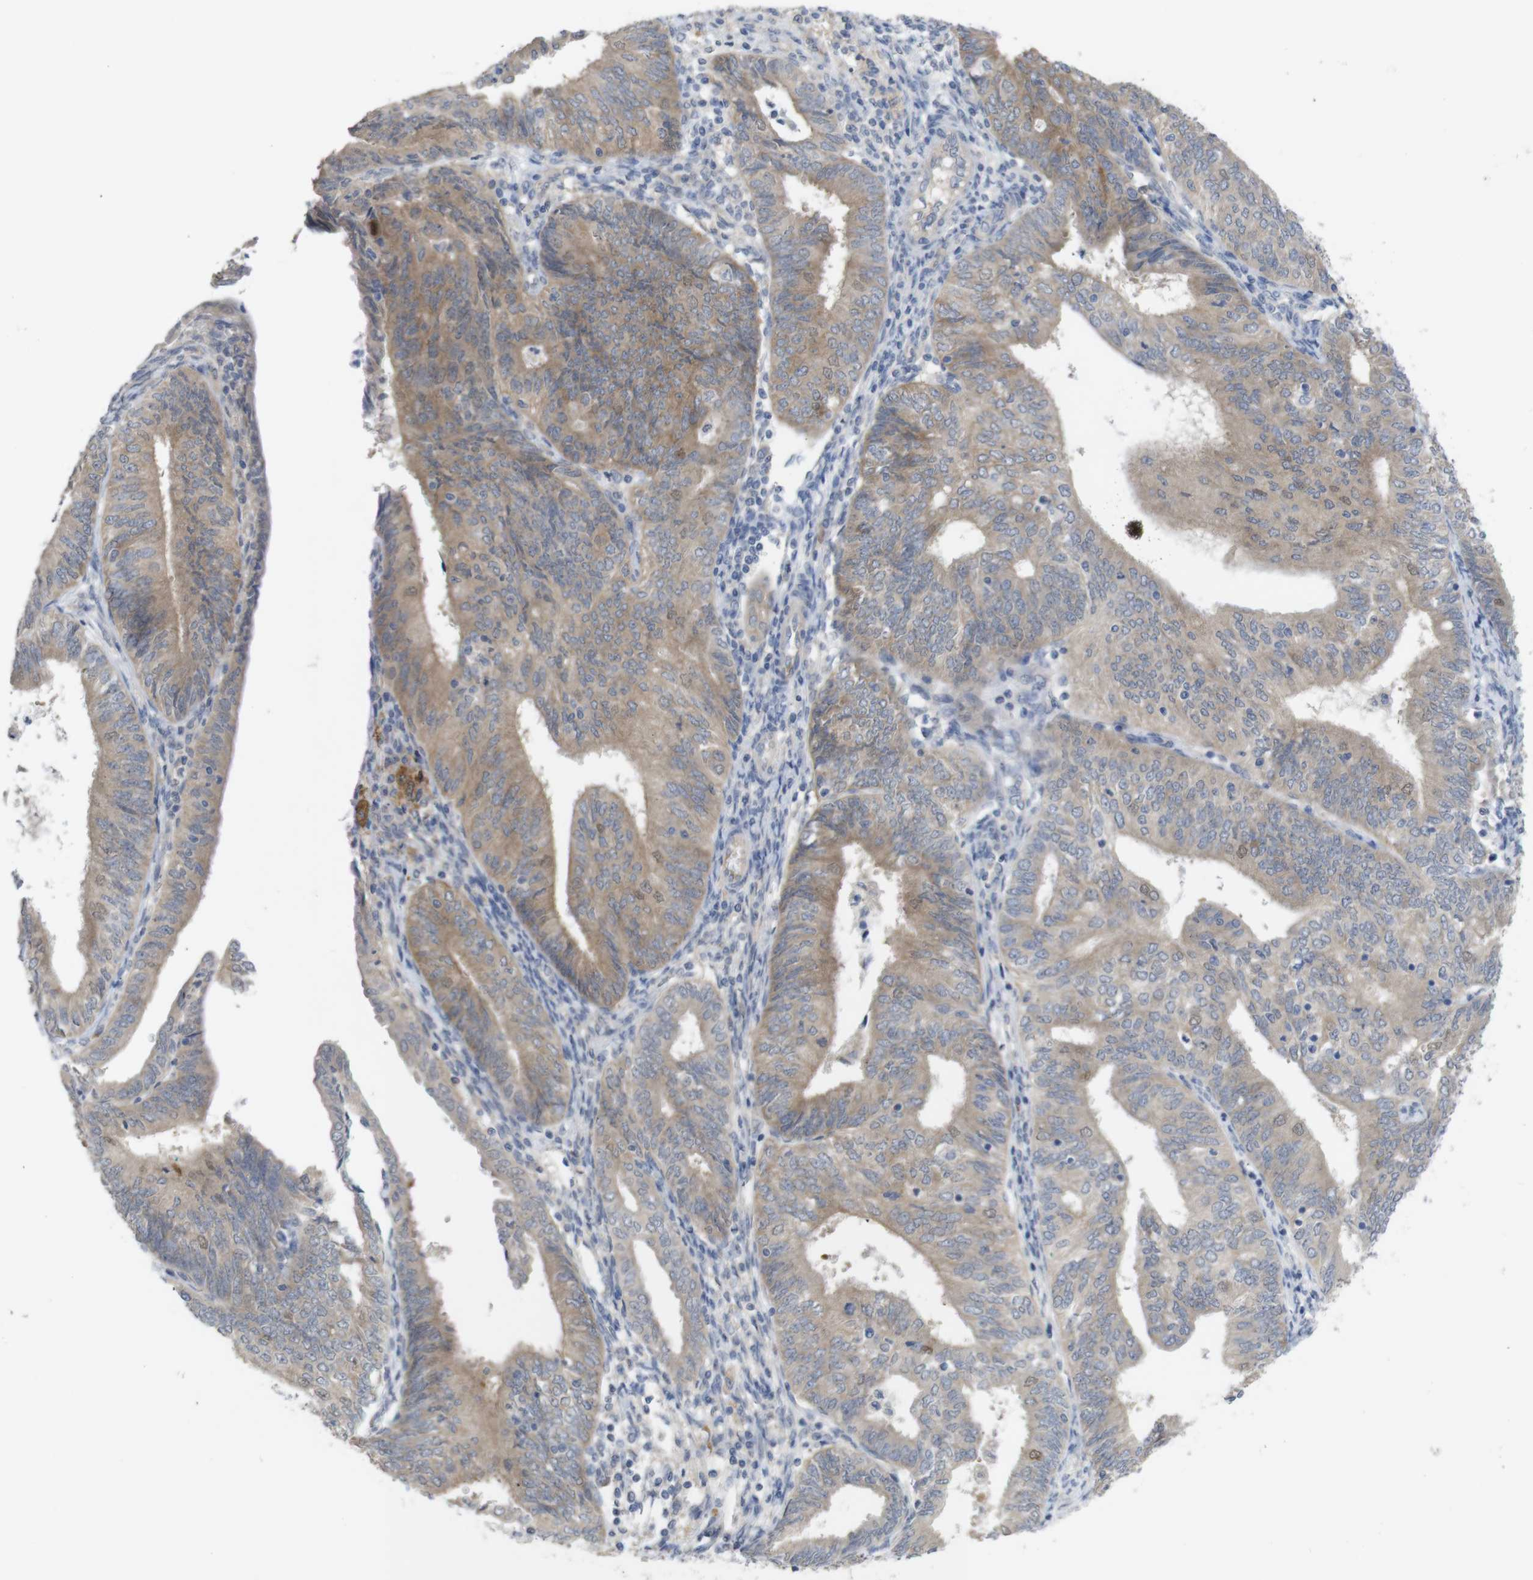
{"staining": {"intensity": "moderate", "quantity": "25%-75%", "location": "cytoplasmic/membranous,nuclear"}, "tissue": "endometrial cancer", "cell_type": "Tumor cells", "image_type": "cancer", "snomed": [{"axis": "morphology", "description": "Adenocarcinoma, NOS"}, {"axis": "topography", "description": "Endometrium"}], "caption": "Immunohistochemical staining of human adenocarcinoma (endometrial) exhibits moderate cytoplasmic/membranous and nuclear protein positivity in approximately 25%-75% of tumor cells.", "gene": "BCAR3", "patient": {"sex": "female", "age": 58}}